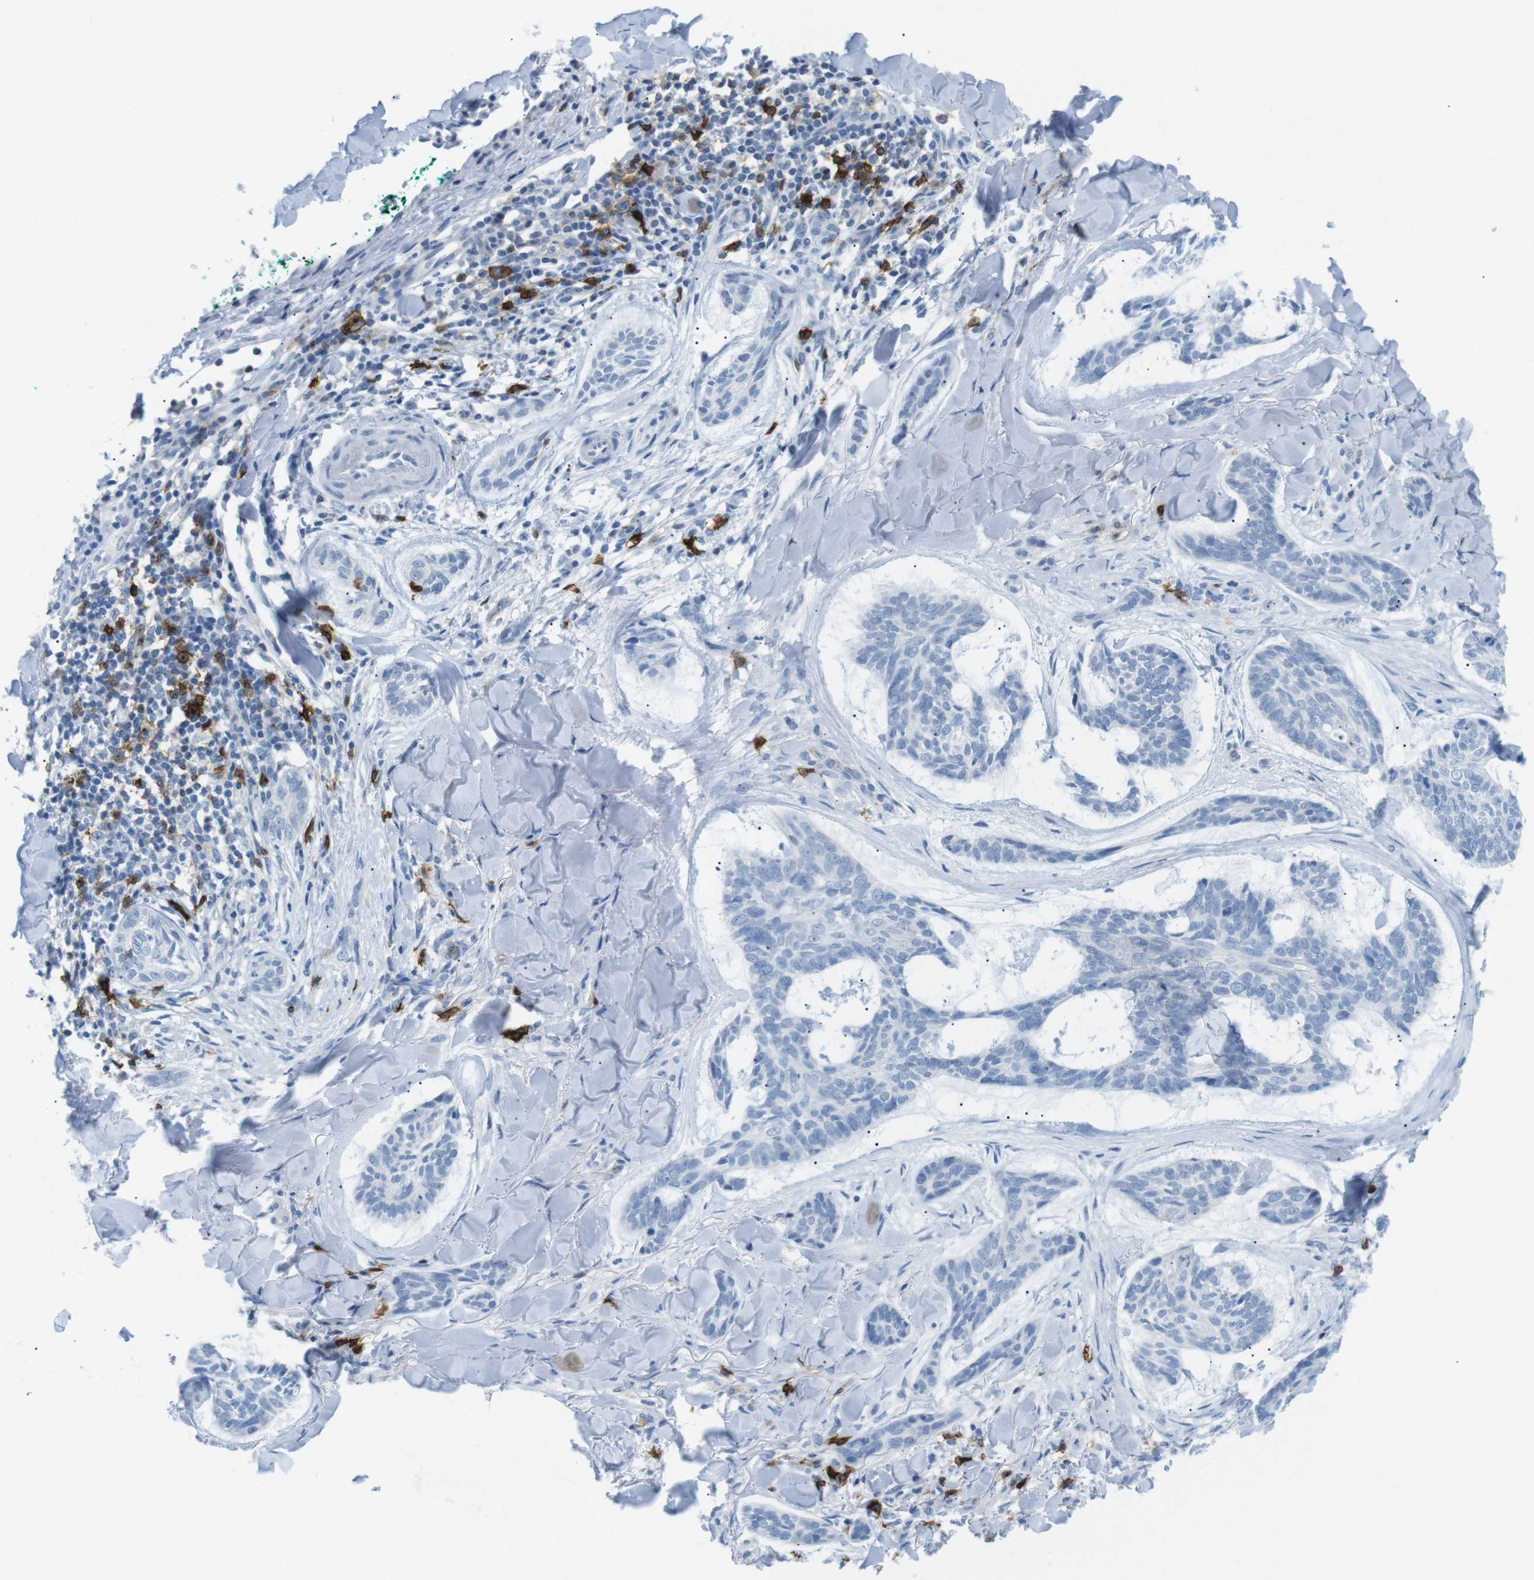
{"staining": {"intensity": "negative", "quantity": "none", "location": "none"}, "tissue": "skin cancer", "cell_type": "Tumor cells", "image_type": "cancer", "snomed": [{"axis": "morphology", "description": "Basal cell carcinoma"}, {"axis": "topography", "description": "Skin"}], "caption": "Photomicrograph shows no significant protein expression in tumor cells of skin basal cell carcinoma.", "gene": "TNFRSF4", "patient": {"sex": "male", "age": 43}}